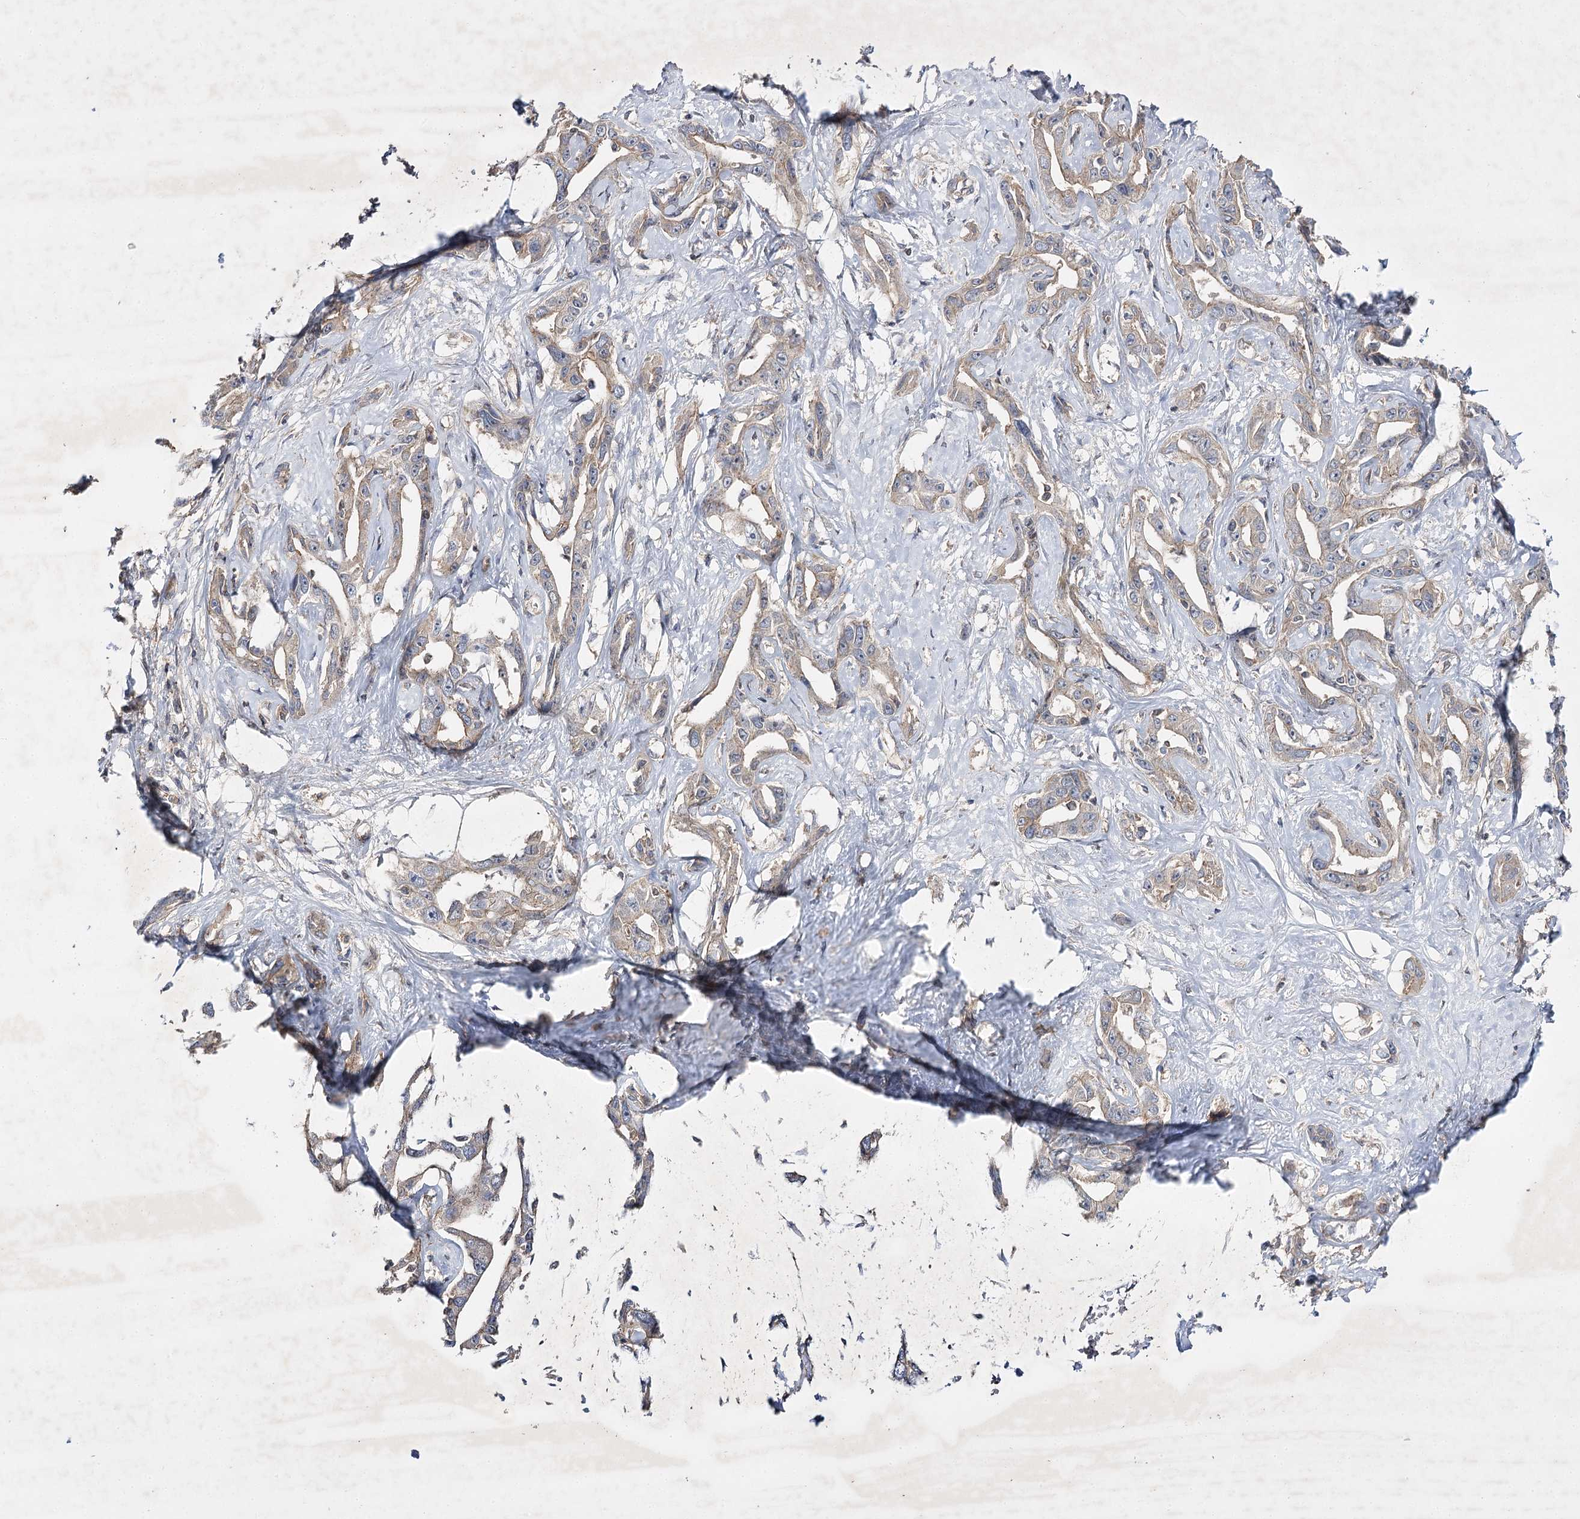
{"staining": {"intensity": "weak", "quantity": "25%-75%", "location": "cytoplasmic/membranous"}, "tissue": "liver cancer", "cell_type": "Tumor cells", "image_type": "cancer", "snomed": [{"axis": "morphology", "description": "Cholangiocarcinoma"}, {"axis": "topography", "description": "Liver"}], "caption": "This image demonstrates immunohistochemistry staining of liver cancer (cholangiocarcinoma), with low weak cytoplasmic/membranous positivity in approximately 25%-75% of tumor cells.", "gene": "BCR", "patient": {"sex": "male", "age": 59}}